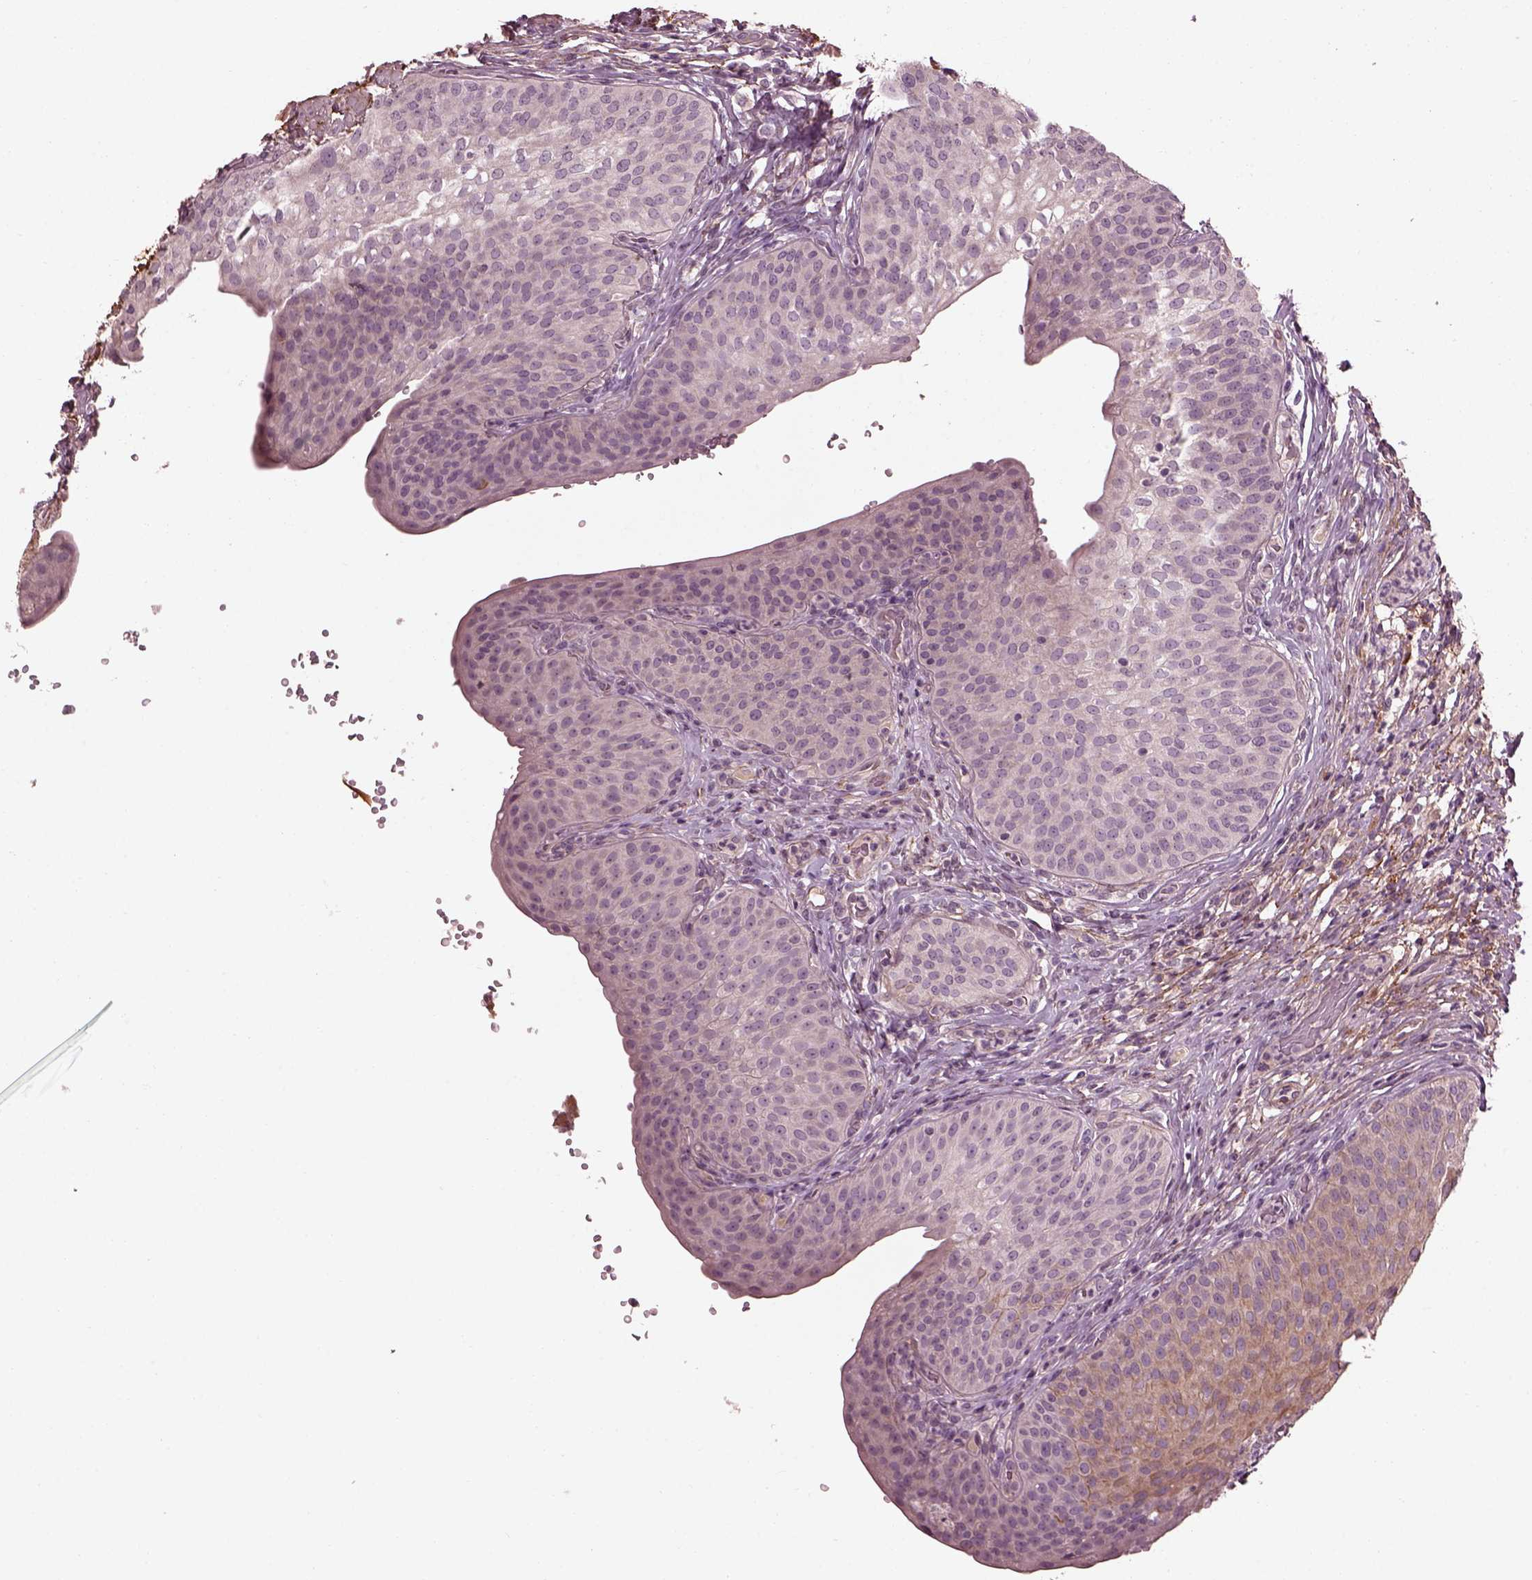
{"staining": {"intensity": "moderate", "quantity": "25%-75%", "location": "cytoplasmic/membranous"}, "tissue": "urinary bladder", "cell_type": "Urothelial cells", "image_type": "normal", "snomed": [{"axis": "morphology", "description": "Normal tissue, NOS"}, {"axis": "topography", "description": "Urinary bladder"}], "caption": "Urinary bladder stained with immunohistochemistry (IHC) exhibits moderate cytoplasmic/membranous positivity in about 25%-75% of urothelial cells.", "gene": "EFEMP1", "patient": {"sex": "male", "age": 66}}